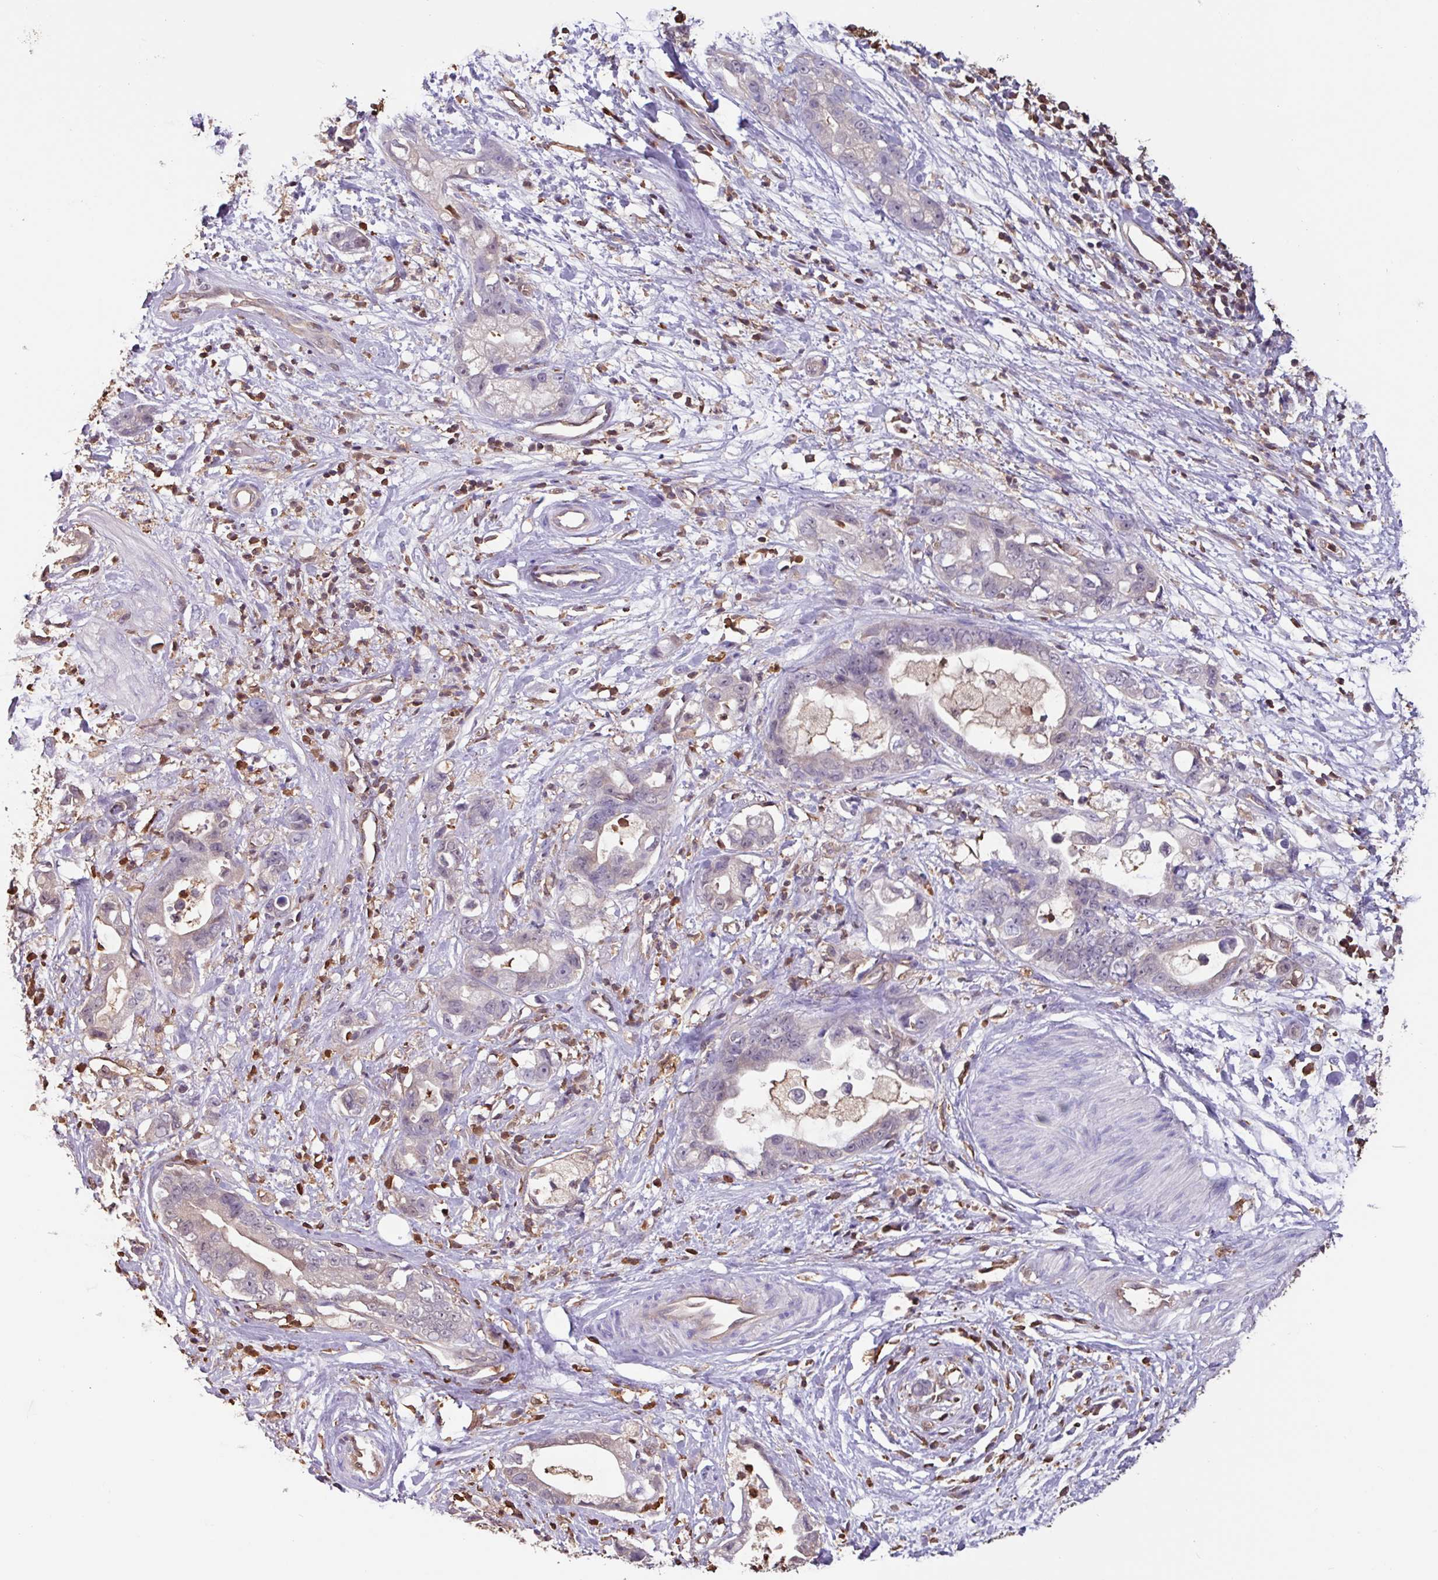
{"staining": {"intensity": "weak", "quantity": "<25%", "location": "cytoplasmic/membranous"}, "tissue": "stomach cancer", "cell_type": "Tumor cells", "image_type": "cancer", "snomed": [{"axis": "morphology", "description": "Adenocarcinoma, NOS"}, {"axis": "topography", "description": "Stomach"}], "caption": "Tumor cells are negative for protein expression in human stomach cancer (adenocarcinoma).", "gene": "ARHGDIB", "patient": {"sex": "male", "age": 55}}